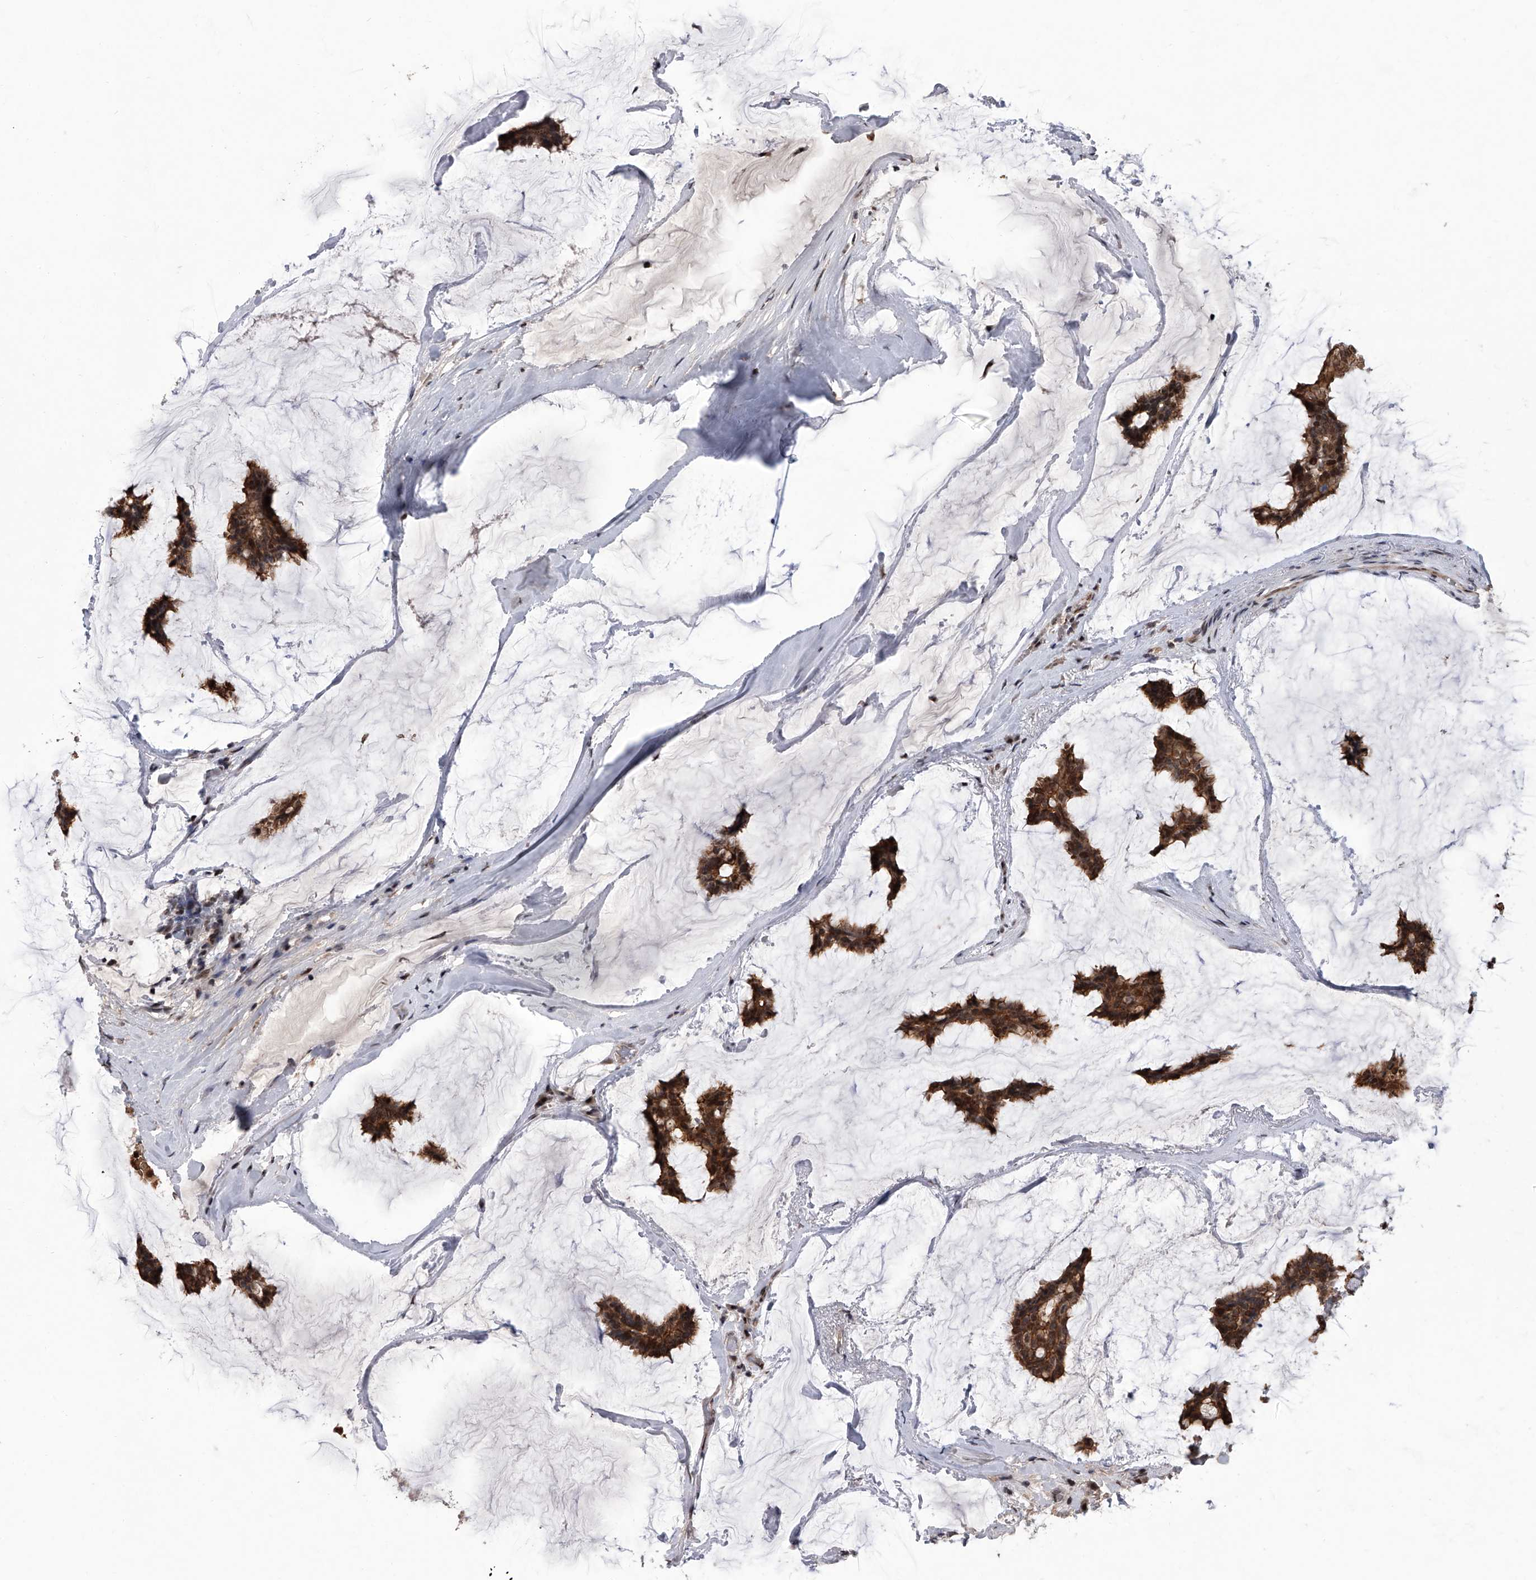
{"staining": {"intensity": "strong", "quantity": ">75%", "location": "cytoplasmic/membranous,nuclear"}, "tissue": "breast cancer", "cell_type": "Tumor cells", "image_type": "cancer", "snomed": [{"axis": "morphology", "description": "Duct carcinoma"}, {"axis": "topography", "description": "Breast"}], "caption": "Protein staining displays strong cytoplasmic/membranous and nuclear staining in approximately >75% of tumor cells in breast cancer (infiltrating ductal carcinoma). The staining was performed using DAB (3,3'-diaminobenzidine) to visualize the protein expression in brown, while the nuclei were stained in blue with hematoxylin (Magnification: 20x).", "gene": "ZNF426", "patient": {"sex": "female", "age": 93}}